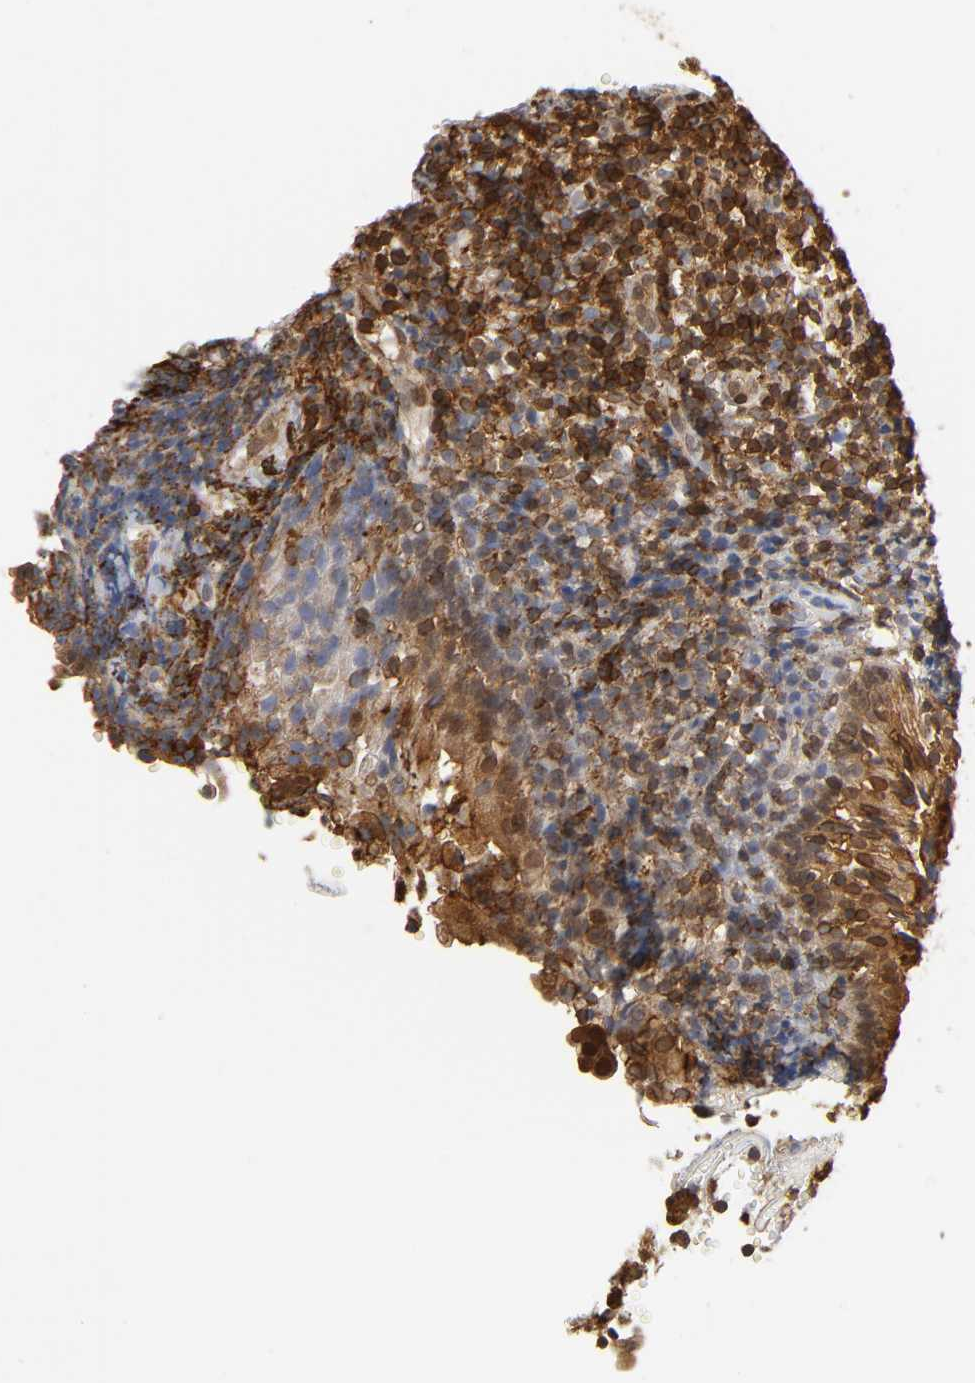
{"staining": {"intensity": "weak", "quantity": ">75%", "location": "cytoplasmic/membranous"}, "tissue": "tonsil", "cell_type": "Germinal center cells", "image_type": "normal", "snomed": [{"axis": "morphology", "description": "Normal tissue, NOS"}, {"axis": "topography", "description": "Tonsil"}], "caption": "A histopathology image of tonsil stained for a protein demonstrates weak cytoplasmic/membranous brown staining in germinal center cells.", "gene": "ANXA11", "patient": {"sex": "female", "age": 40}}